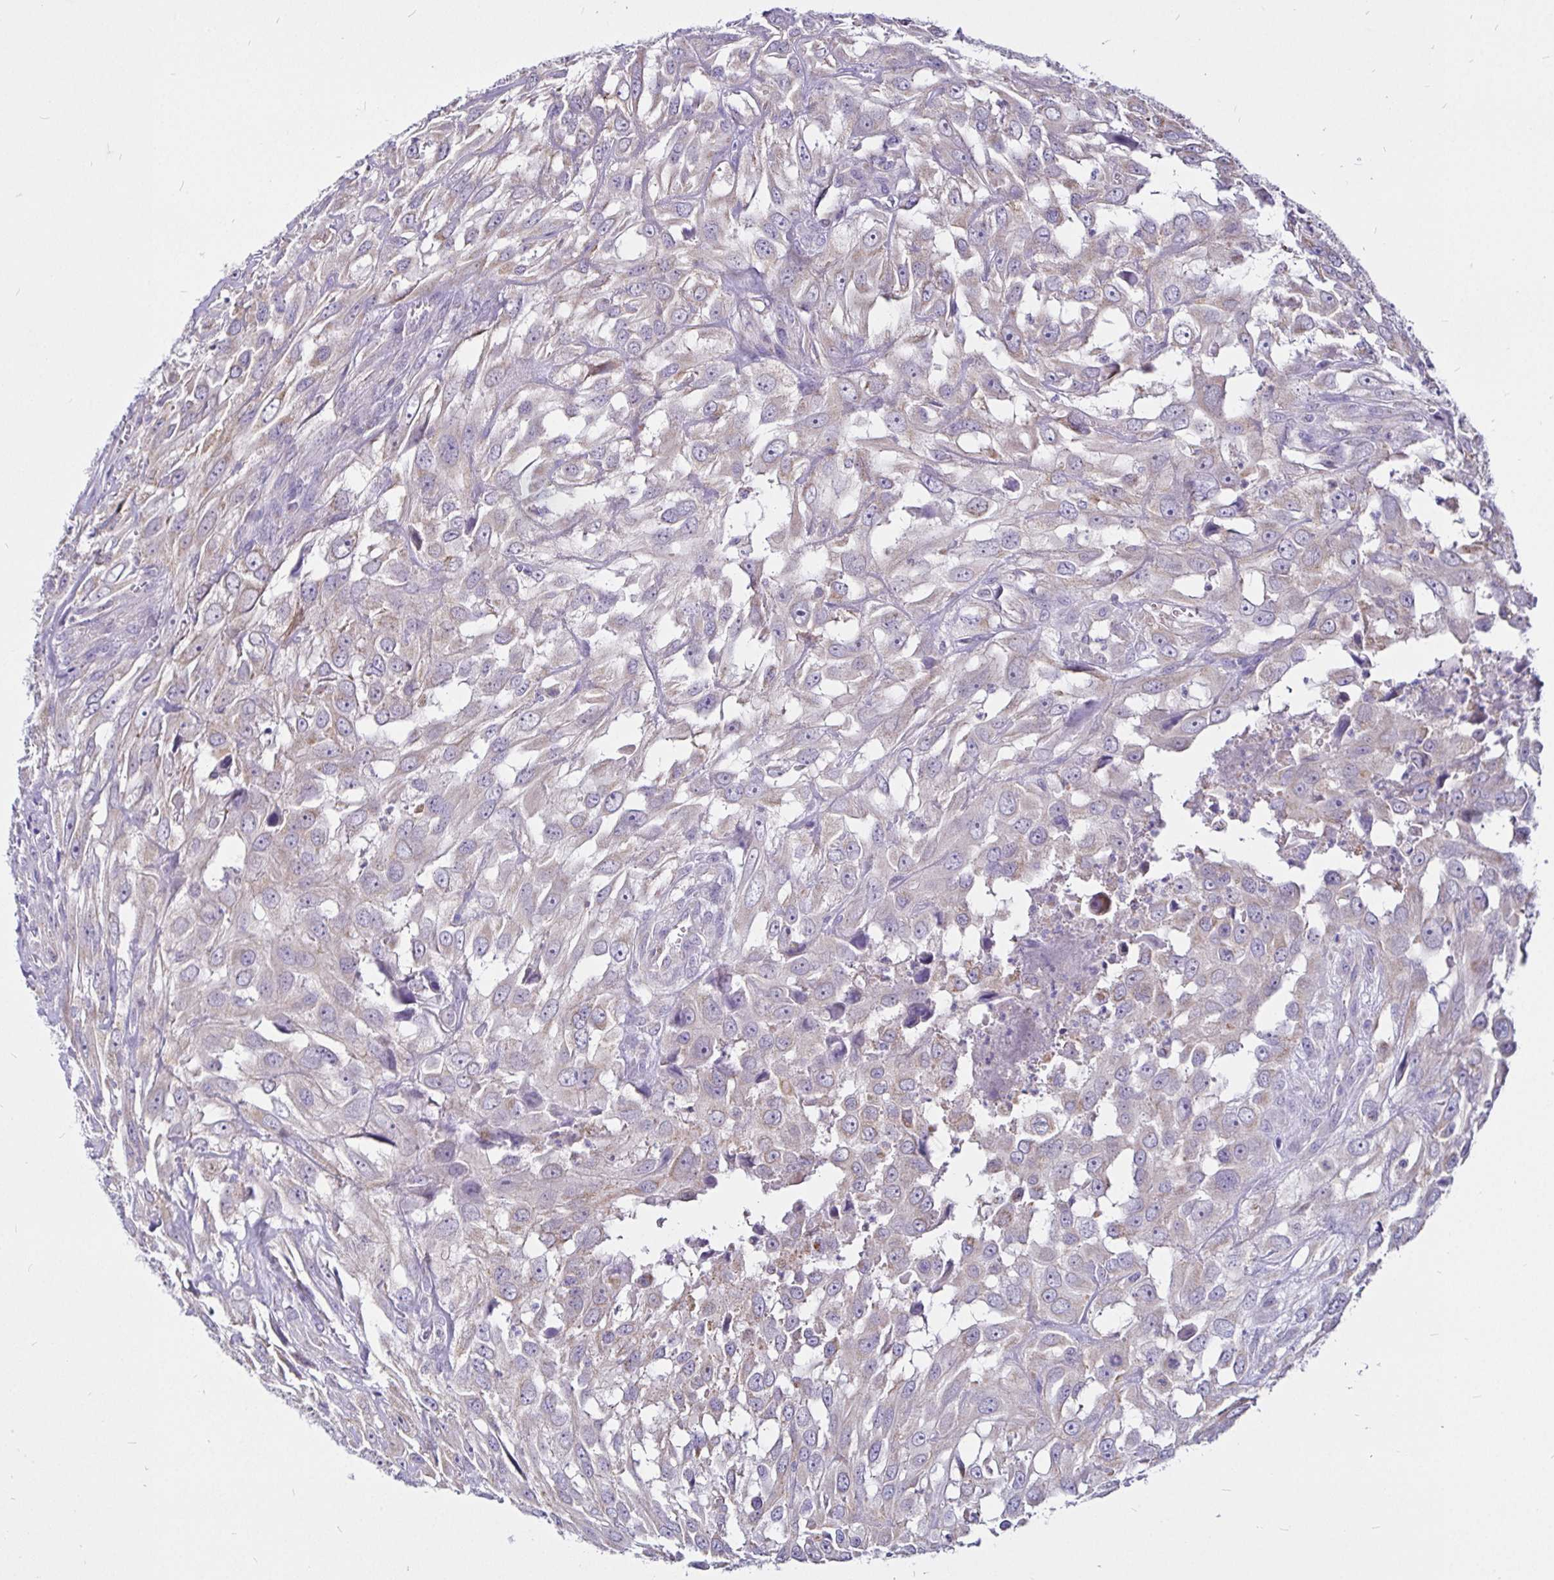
{"staining": {"intensity": "weak", "quantity": "<25%", "location": "cytoplasmic/membranous"}, "tissue": "urothelial cancer", "cell_type": "Tumor cells", "image_type": "cancer", "snomed": [{"axis": "morphology", "description": "Urothelial carcinoma, High grade"}, {"axis": "topography", "description": "Urinary bladder"}], "caption": "IHC micrograph of human urothelial carcinoma (high-grade) stained for a protein (brown), which displays no positivity in tumor cells.", "gene": "PGAM2", "patient": {"sex": "male", "age": 67}}